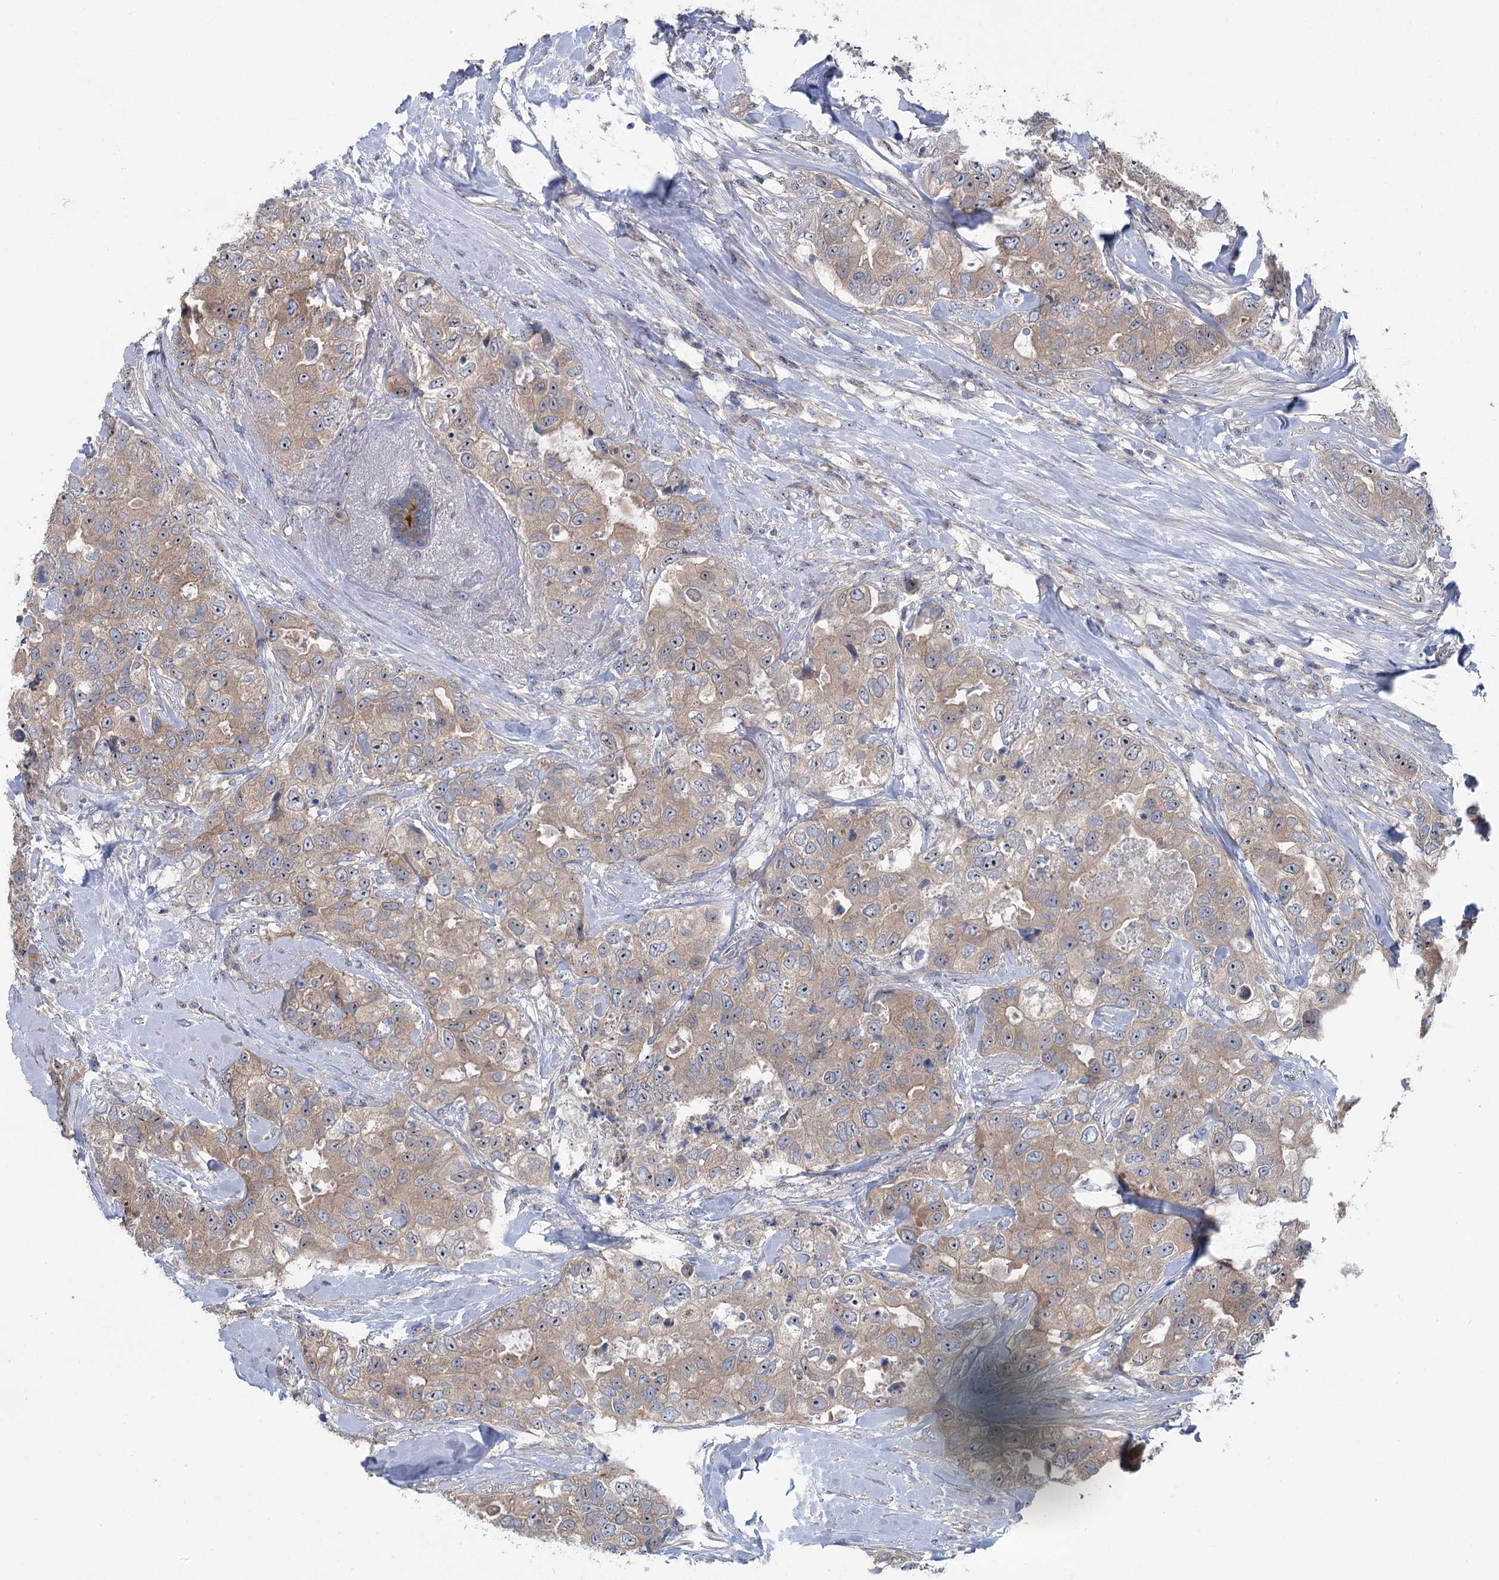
{"staining": {"intensity": "moderate", "quantity": ">75%", "location": "cytoplasmic/membranous,nuclear"}, "tissue": "breast cancer", "cell_type": "Tumor cells", "image_type": "cancer", "snomed": [{"axis": "morphology", "description": "Duct carcinoma"}, {"axis": "topography", "description": "Breast"}], "caption": "This image shows immunohistochemistry (IHC) staining of breast cancer (intraductal carcinoma), with medium moderate cytoplasmic/membranous and nuclear staining in approximately >75% of tumor cells.", "gene": "MARK2", "patient": {"sex": "female", "age": 62}}